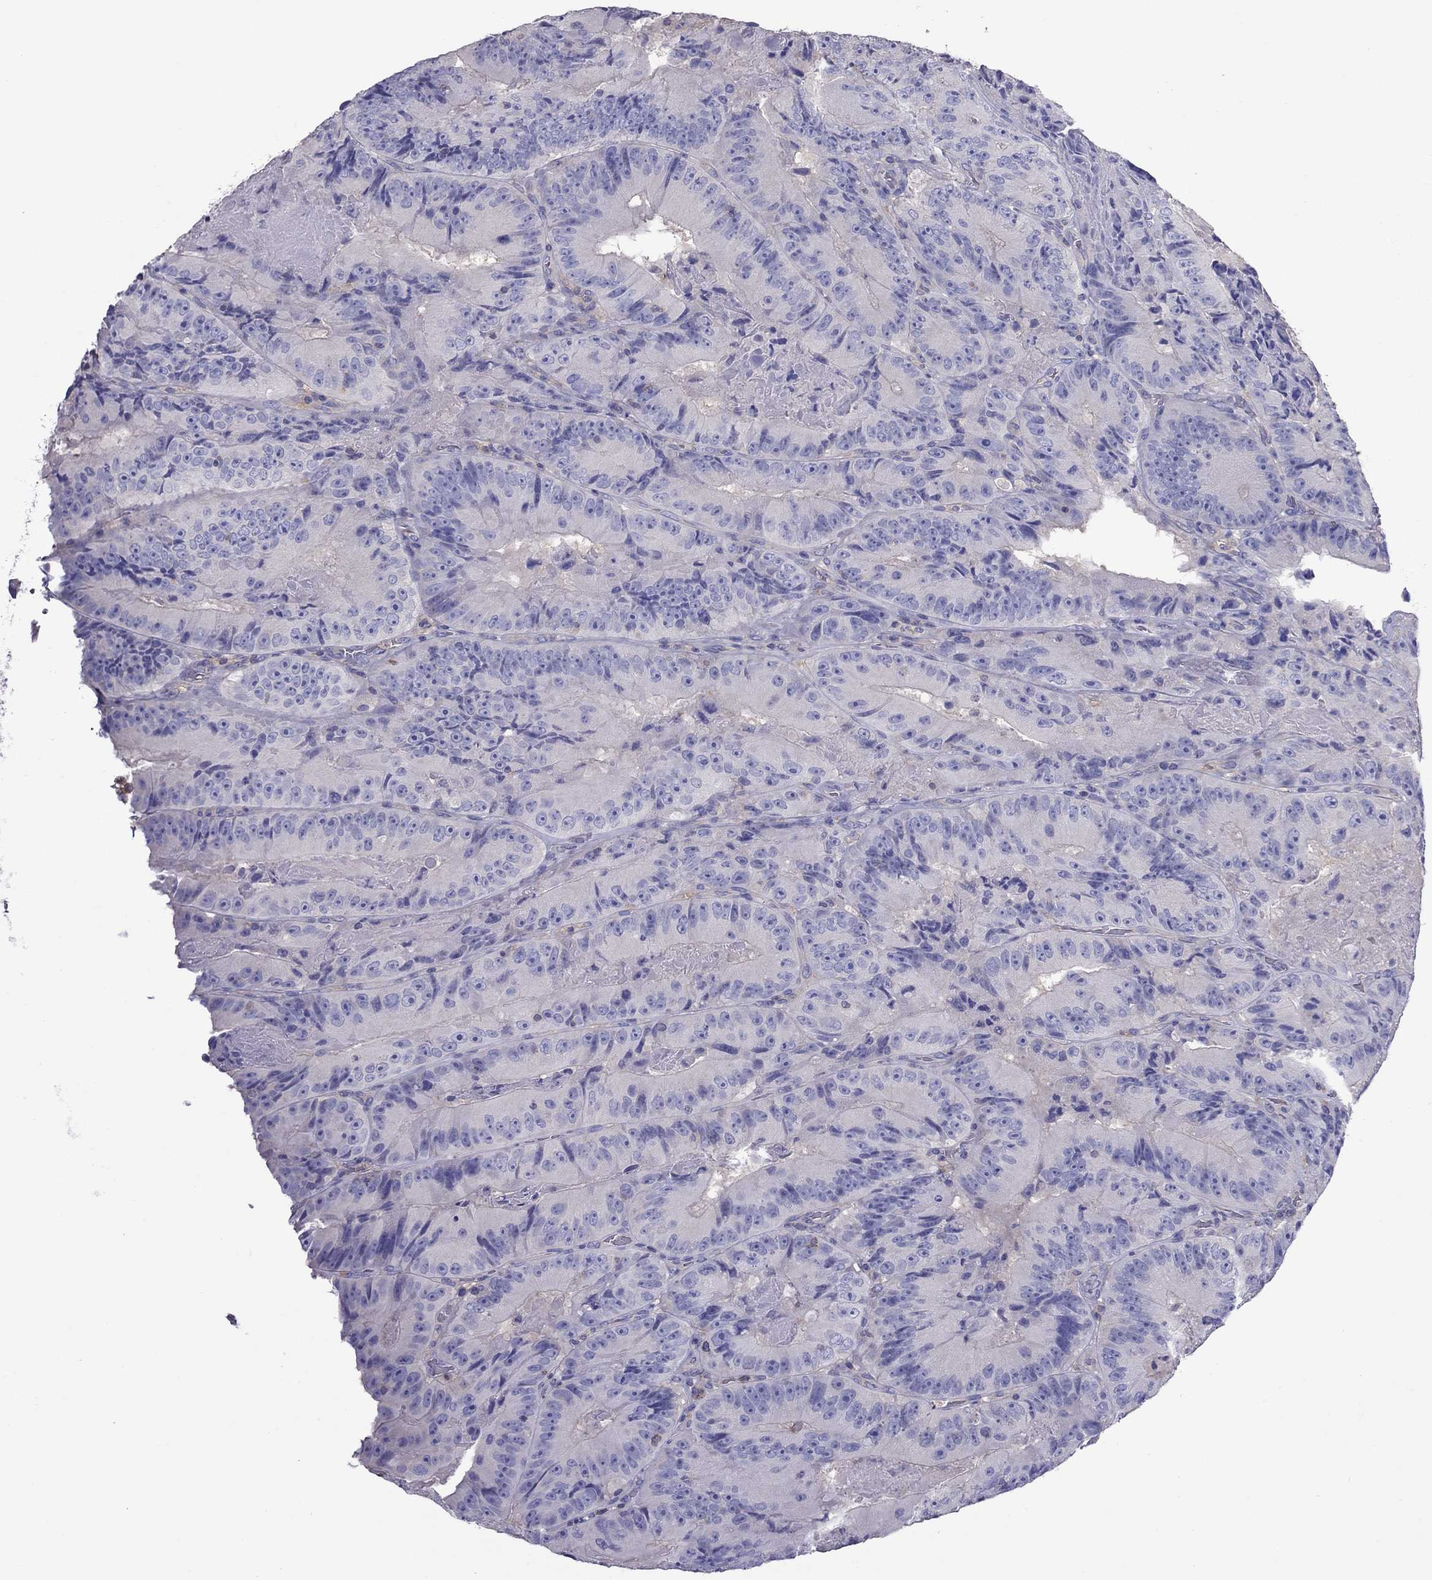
{"staining": {"intensity": "negative", "quantity": "none", "location": "none"}, "tissue": "colorectal cancer", "cell_type": "Tumor cells", "image_type": "cancer", "snomed": [{"axis": "morphology", "description": "Adenocarcinoma, NOS"}, {"axis": "topography", "description": "Colon"}], "caption": "Immunohistochemistry photomicrograph of neoplastic tissue: human adenocarcinoma (colorectal) stained with DAB (3,3'-diaminobenzidine) displays no significant protein expression in tumor cells.", "gene": "TEX22", "patient": {"sex": "female", "age": 86}}